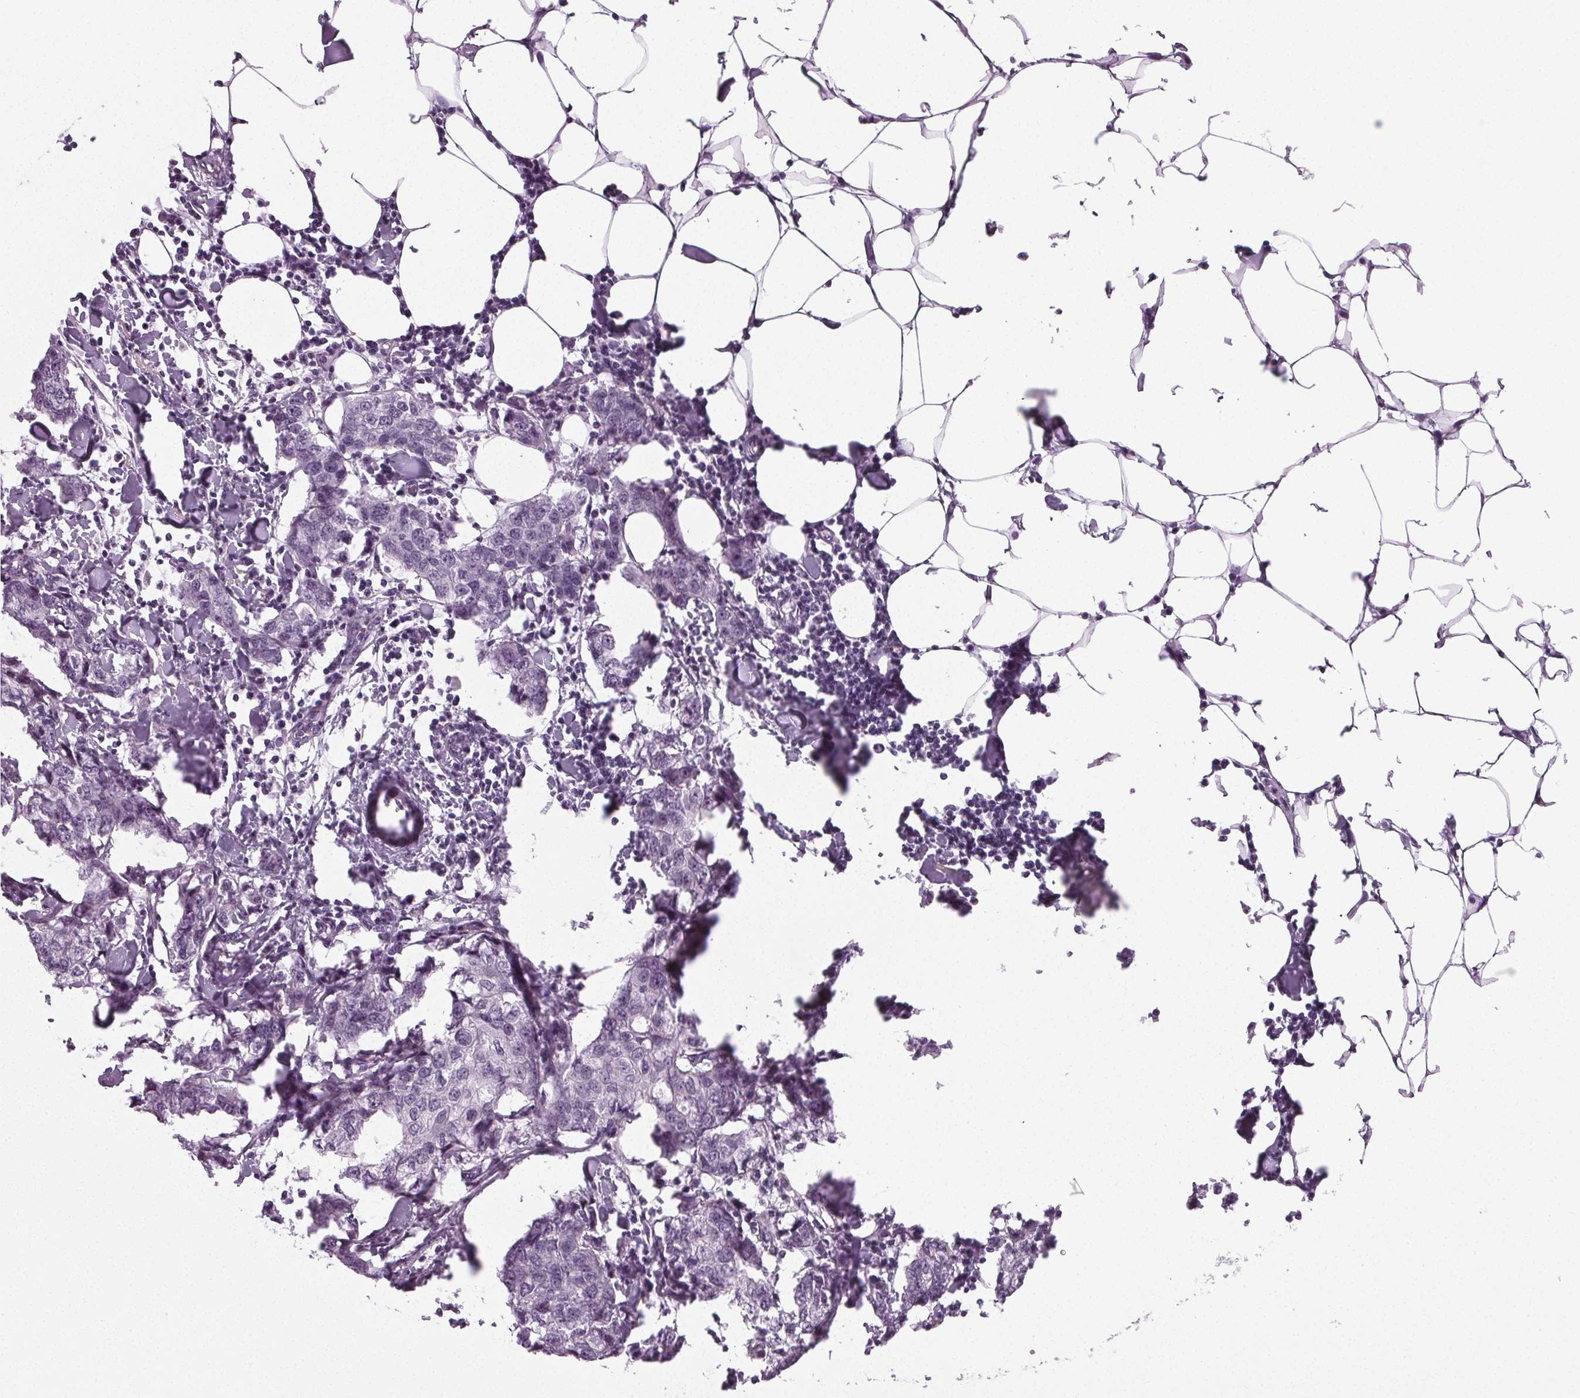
{"staining": {"intensity": "negative", "quantity": "none", "location": "none"}, "tissue": "breast cancer", "cell_type": "Tumor cells", "image_type": "cancer", "snomed": [{"axis": "morphology", "description": "Duct carcinoma"}, {"axis": "topography", "description": "Breast"}], "caption": "This is a micrograph of IHC staining of breast cancer (intraductal carcinoma), which shows no expression in tumor cells. Nuclei are stained in blue.", "gene": "IGF2BP1", "patient": {"sex": "female", "age": 27}}